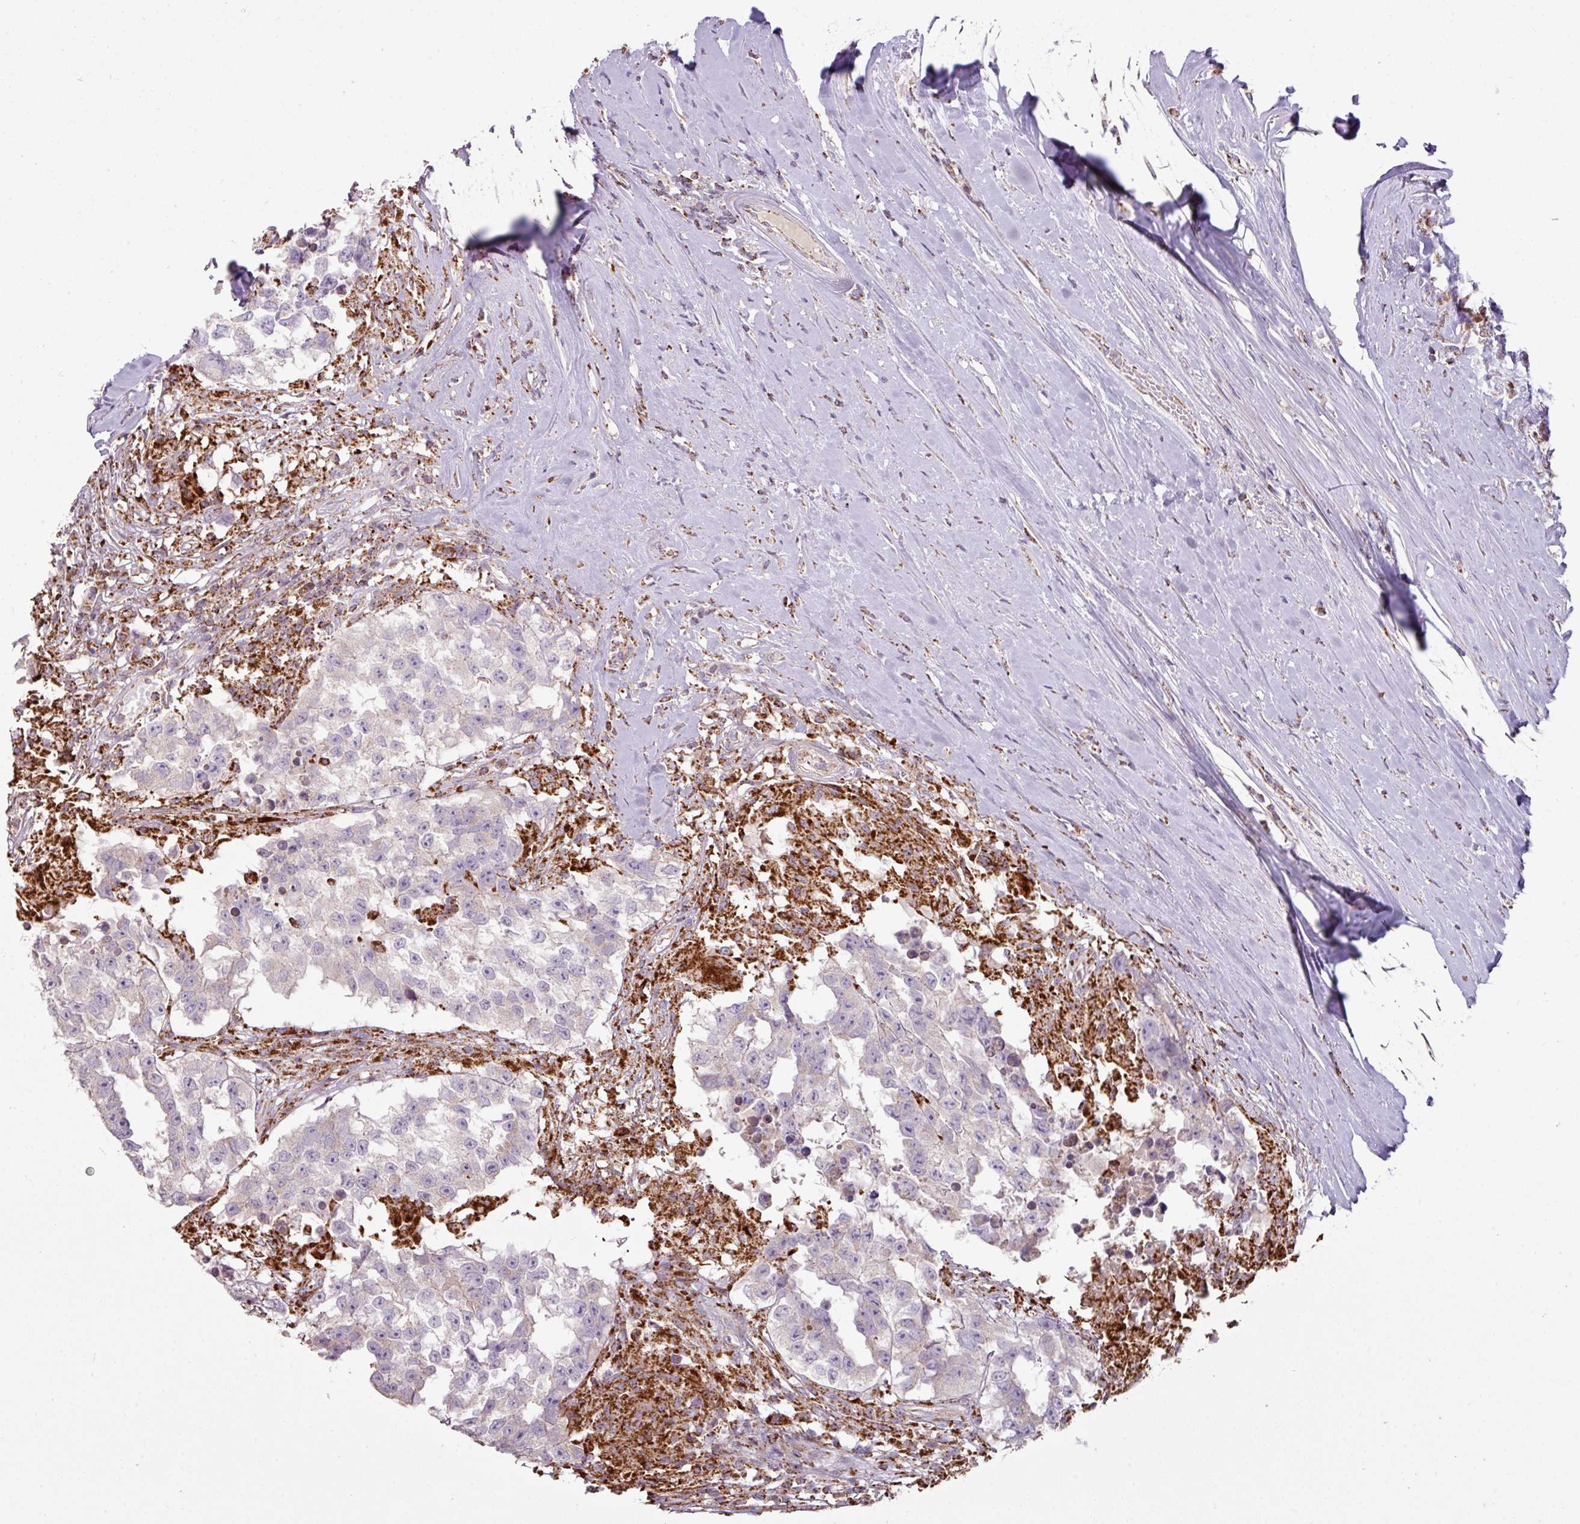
{"staining": {"intensity": "negative", "quantity": "none", "location": "none"}, "tissue": "testis cancer", "cell_type": "Tumor cells", "image_type": "cancer", "snomed": [{"axis": "morphology", "description": "Carcinoma, Embryonal, NOS"}, {"axis": "topography", "description": "Testis"}], "caption": "Photomicrograph shows no protein staining in tumor cells of testis cancer (embryonal carcinoma) tissue.", "gene": "SQOR", "patient": {"sex": "male", "age": 83}}